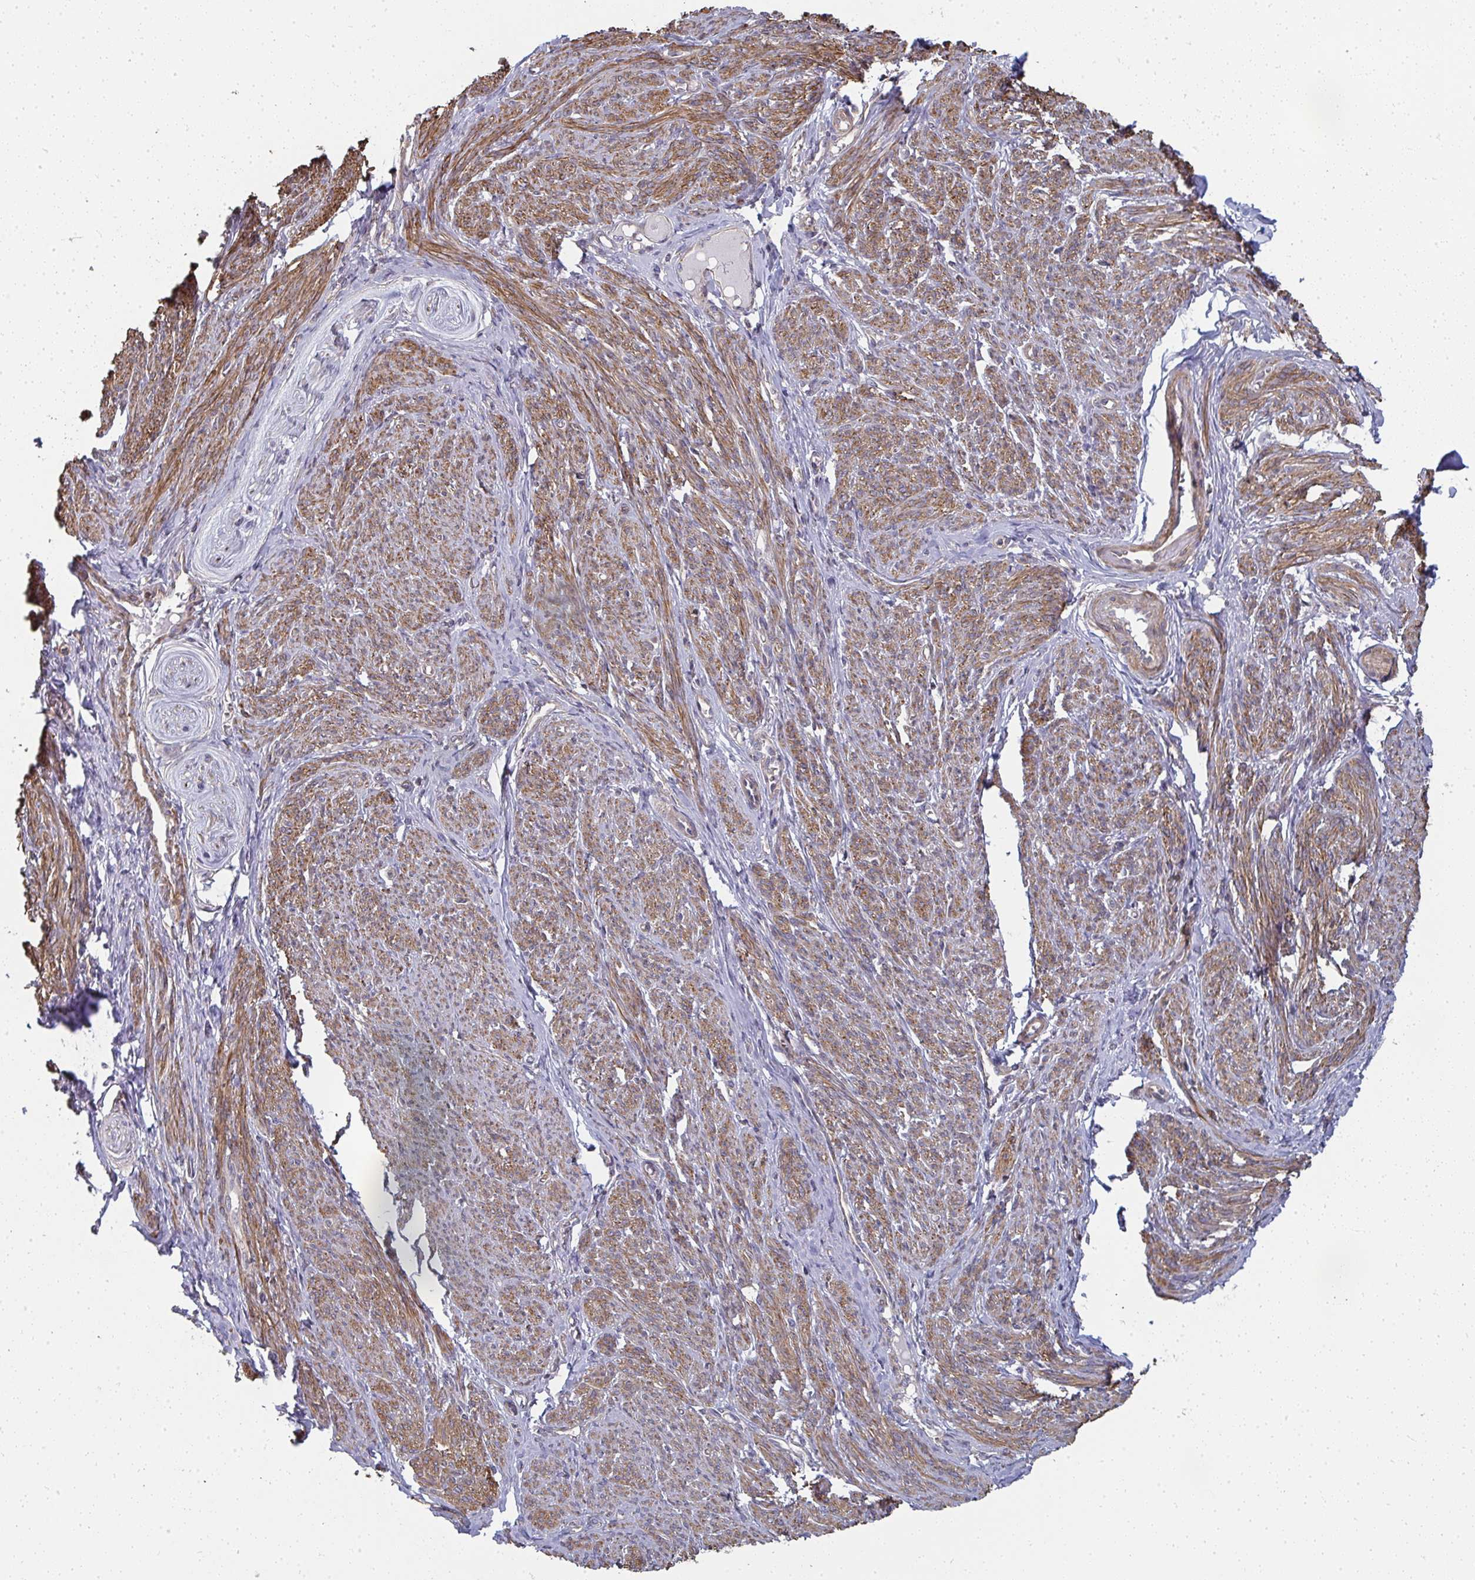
{"staining": {"intensity": "moderate", "quantity": ">75%", "location": "cytoplasmic/membranous"}, "tissue": "smooth muscle", "cell_type": "Smooth muscle cells", "image_type": "normal", "snomed": [{"axis": "morphology", "description": "Normal tissue, NOS"}, {"axis": "topography", "description": "Smooth muscle"}], "caption": "Smooth muscle stained with DAB immunohistochemistry exhibits medium levels of moderate cytoplasmic/membranous positivity in about >75% of smooth muscle cells. The staining was performed using DAB (3,3'-diaminobenzidine), with brown indicating positive protein expression. Nuclei are stained blue with hematoxylin.", "gene": "ZFYVE28", "patient": {"sex": "female", "age": 65}}